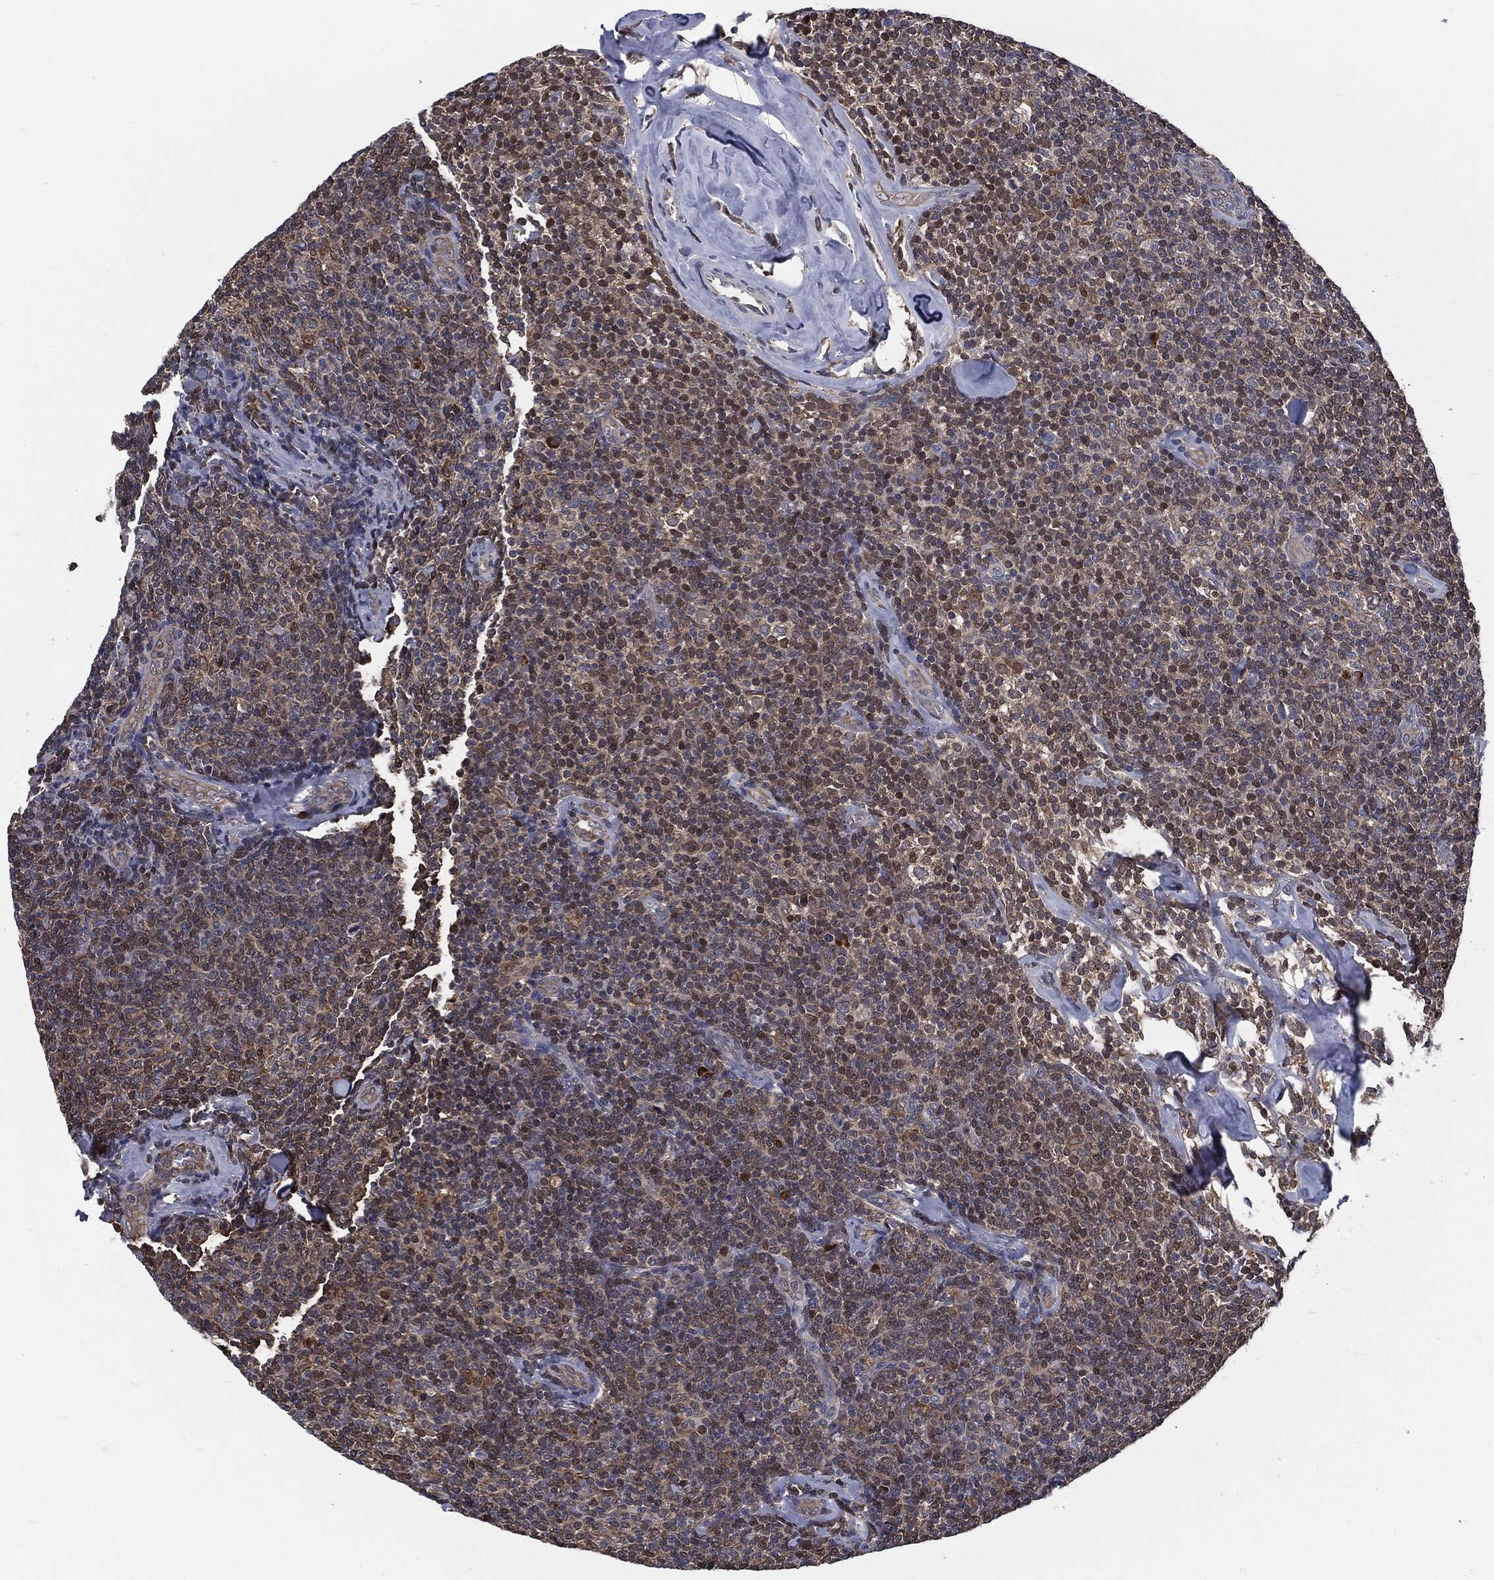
{"staining": {"intensity": "strong", "quantity": "<25%", "location": "cytoplasmic/membranous,nuclear"}, "tissue": "lymphoma", "cell_type": "Tumor cells", "image_type": "cancer", "snomed": [{"axis": "morphology", "description": "Malignant lymphoma, non-Hodgkin's type, Low grade"}, {"axis": "topography", "description": "Lymph node"}], "caption": "High-power microscopy captured an immunohistochemistry (IHC) micrograph of malignant lymphoma, non-Hodgkin's type (low-grade), revealing strong cytoplasmic/membranous and nuclear staining in approximately <25% of tumor cells.", "gene": "PRDX4", "patient": {"sex": "female", "age": 56}}